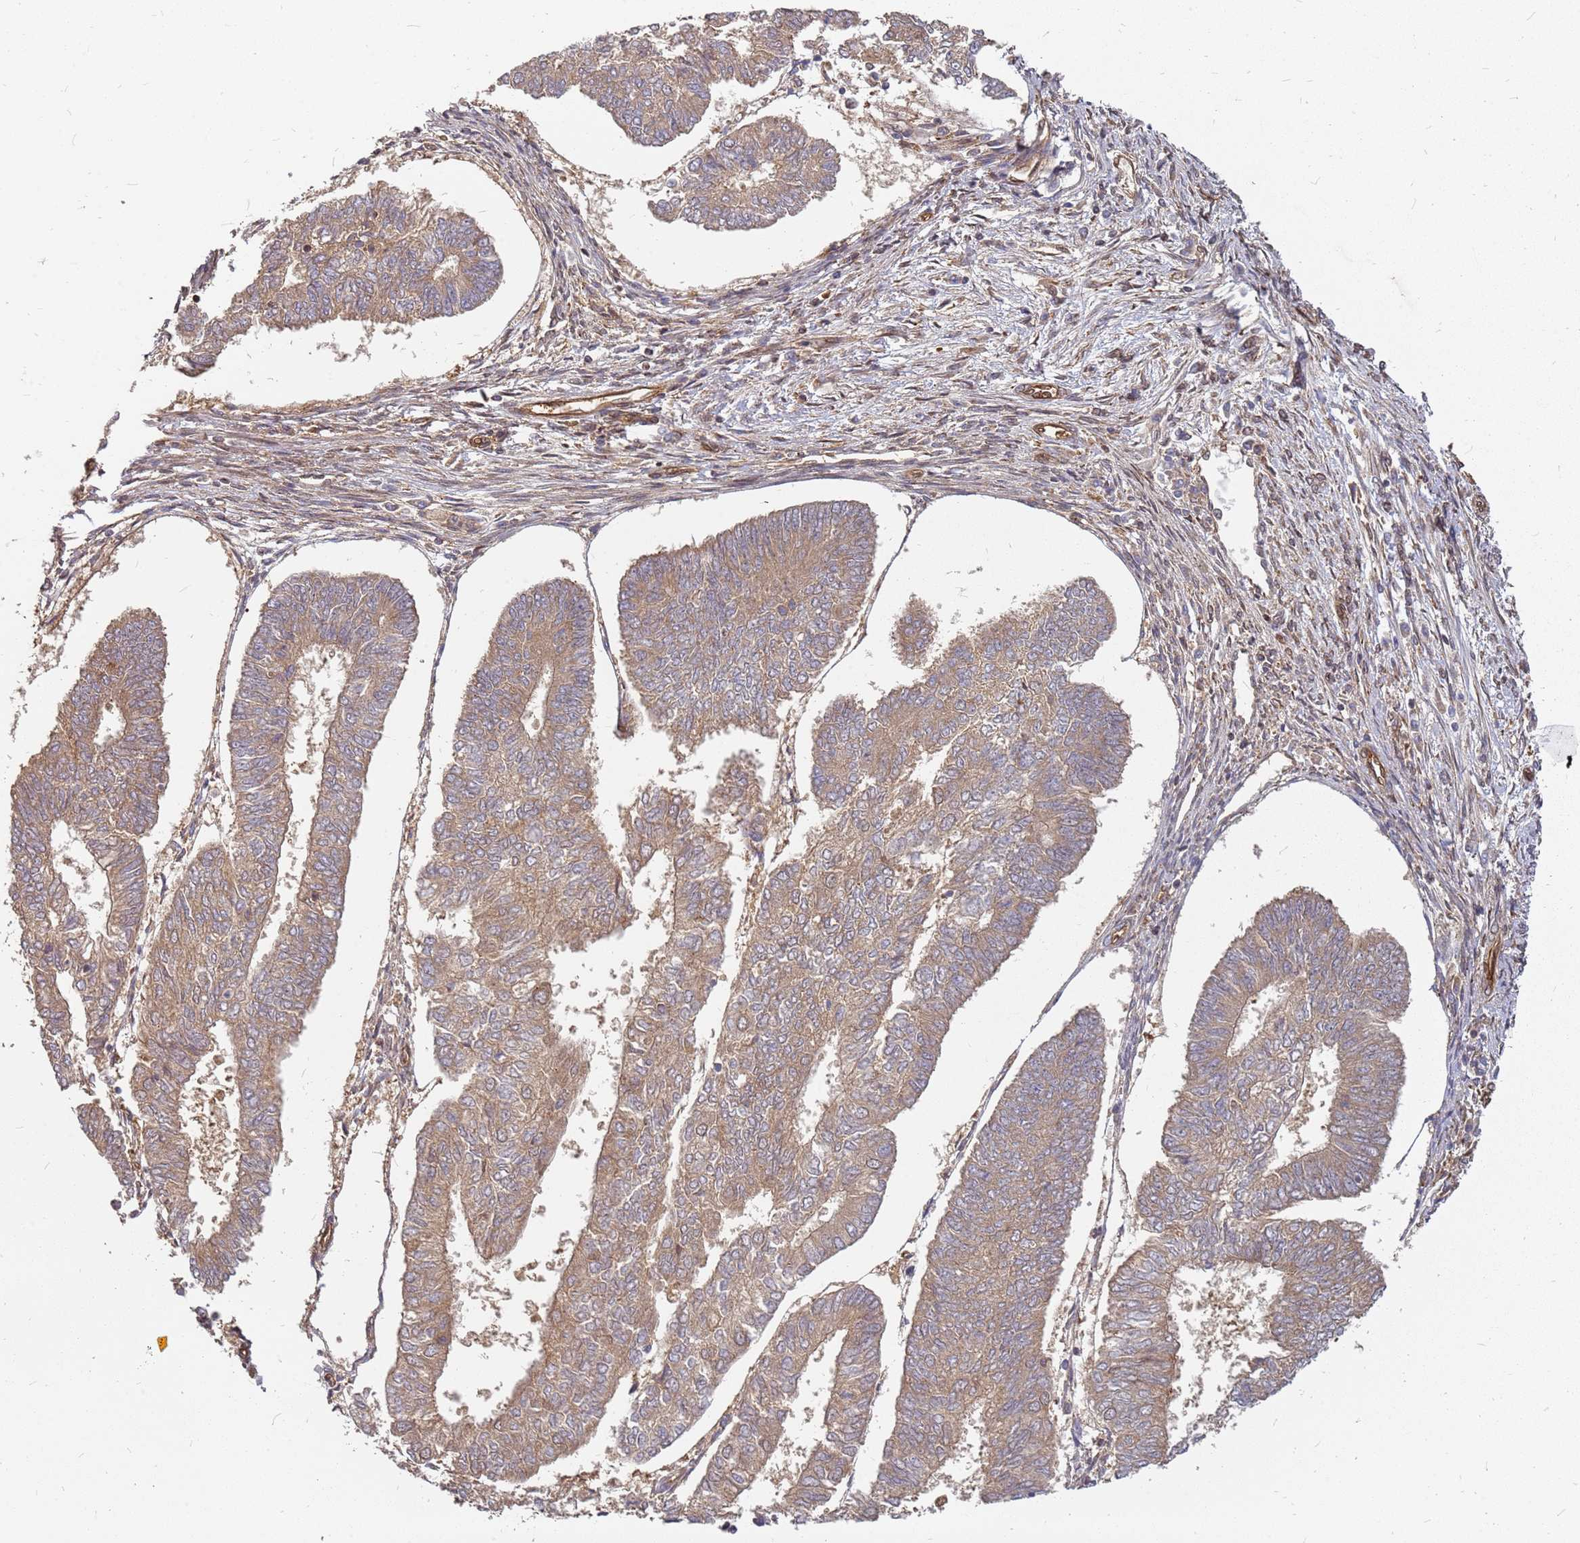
{"staining": {"intensity": "moderate", "quantity": ">75%", "location": "cytoplasmic/membranous"}, "tissue": "endometrial cancer", "cell_type": "Tumor cells", "image_type": "cancer", "snomed": [{"axis": "morphology", "description": "Adenocarcinoma, NOS"}, {"axis": "topography", "description": "Endometrium"}], "caption": "Endometrial cancer stained for a protein (brown) exhibits moderate cytoplasmic/membranous positive staining in approximately >75% of tumor cells.", "gene": "NUDT14", "patient": {"sex": "female", "age": 68}}